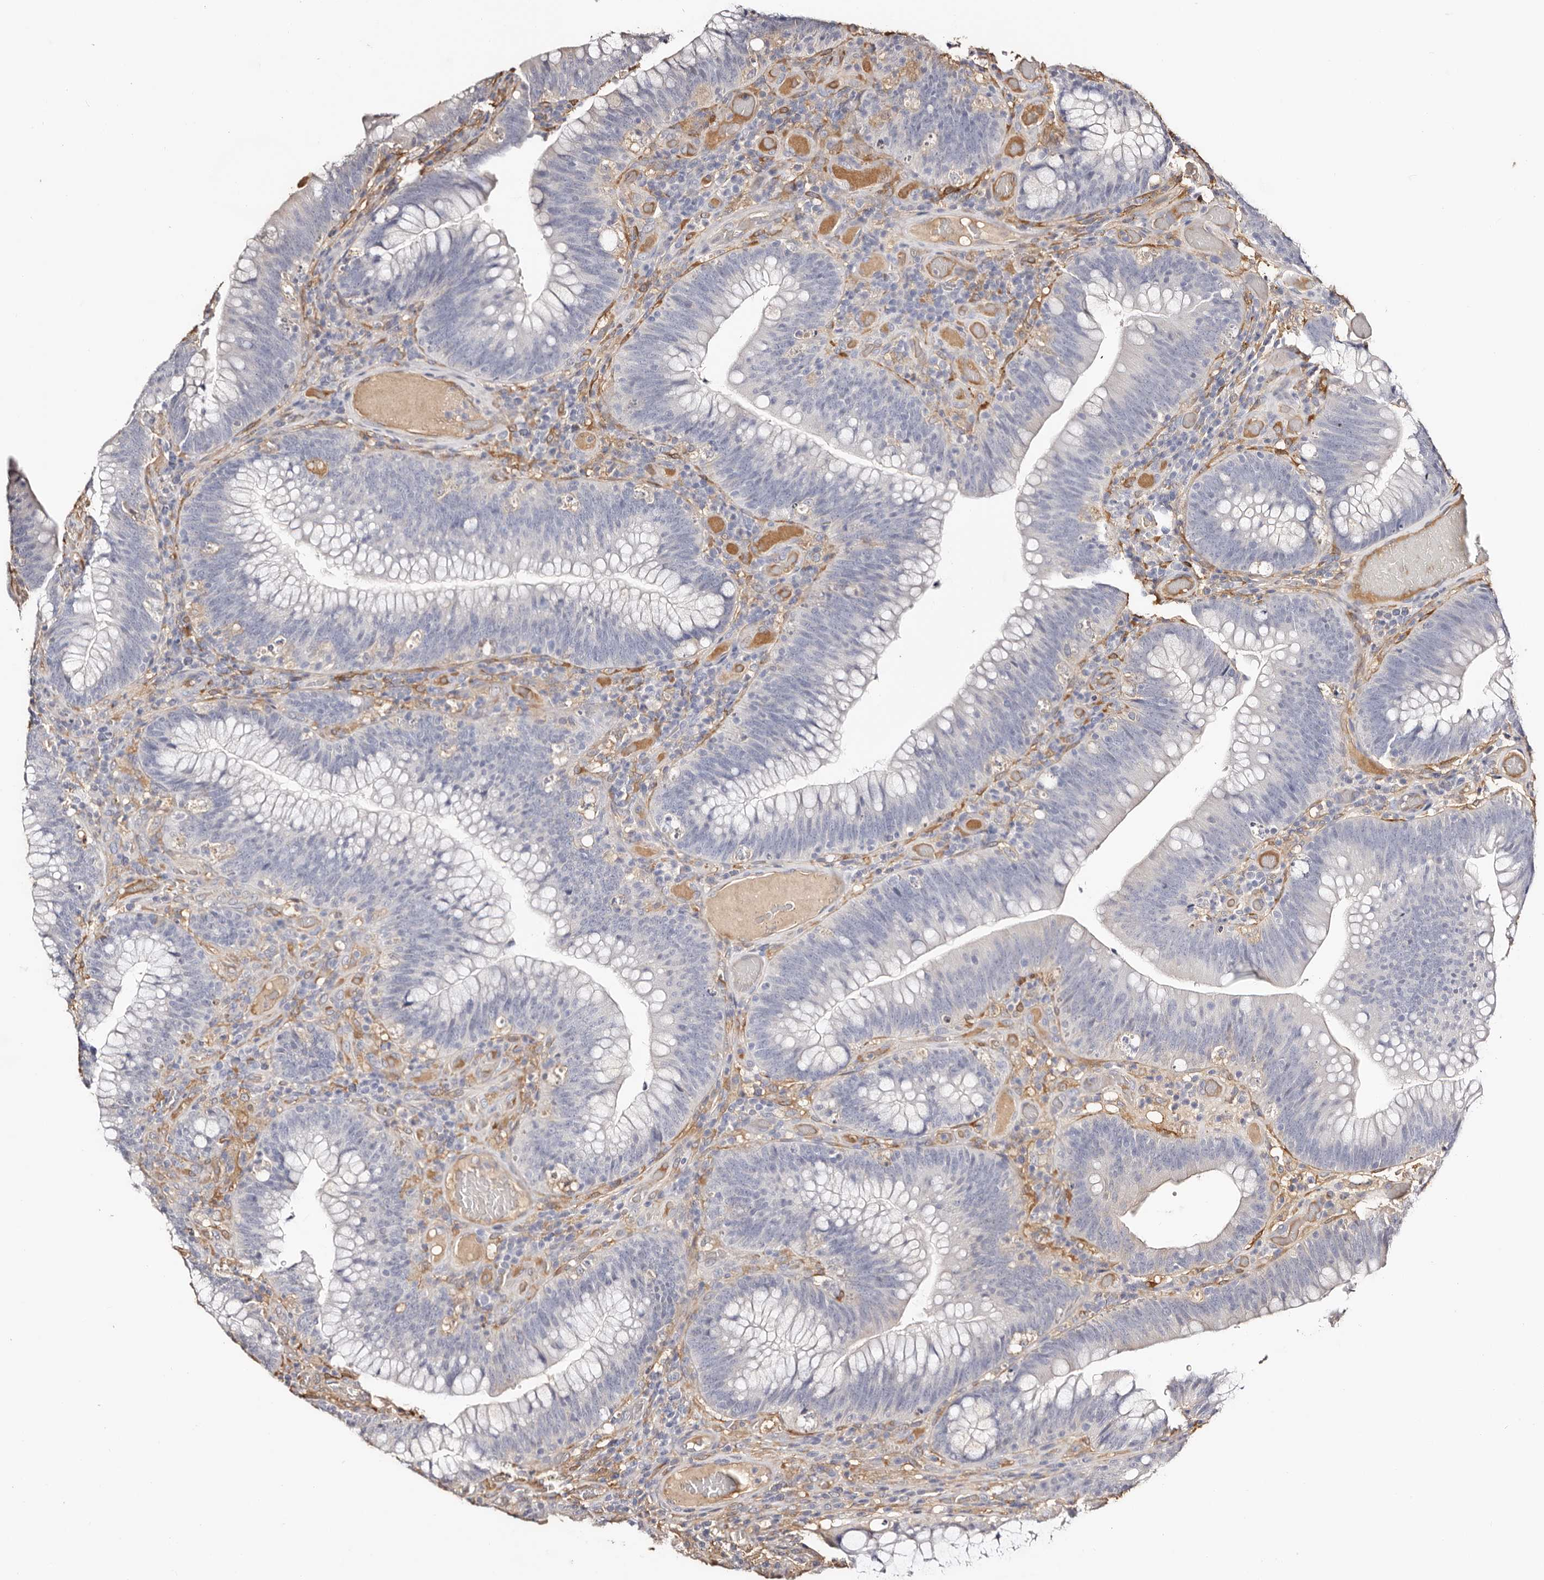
{"staining": {"intensity": "negative", "quantity": "none", "location": "none"}, "tissue": "colorectal cancer", "cell_type": "Tumor cells", "image_type": "cancer", "snomed": [{"axis": "morphology", "description": "Normal tissue, NOS"}, {"axis": "topography", "description": "Colon"}], "caption": "The histopathology image exhibits no staining of tumor cells in colorectal cancer.", "gene": "TGM2", "patient": {"sex": "female", "age": 82}}